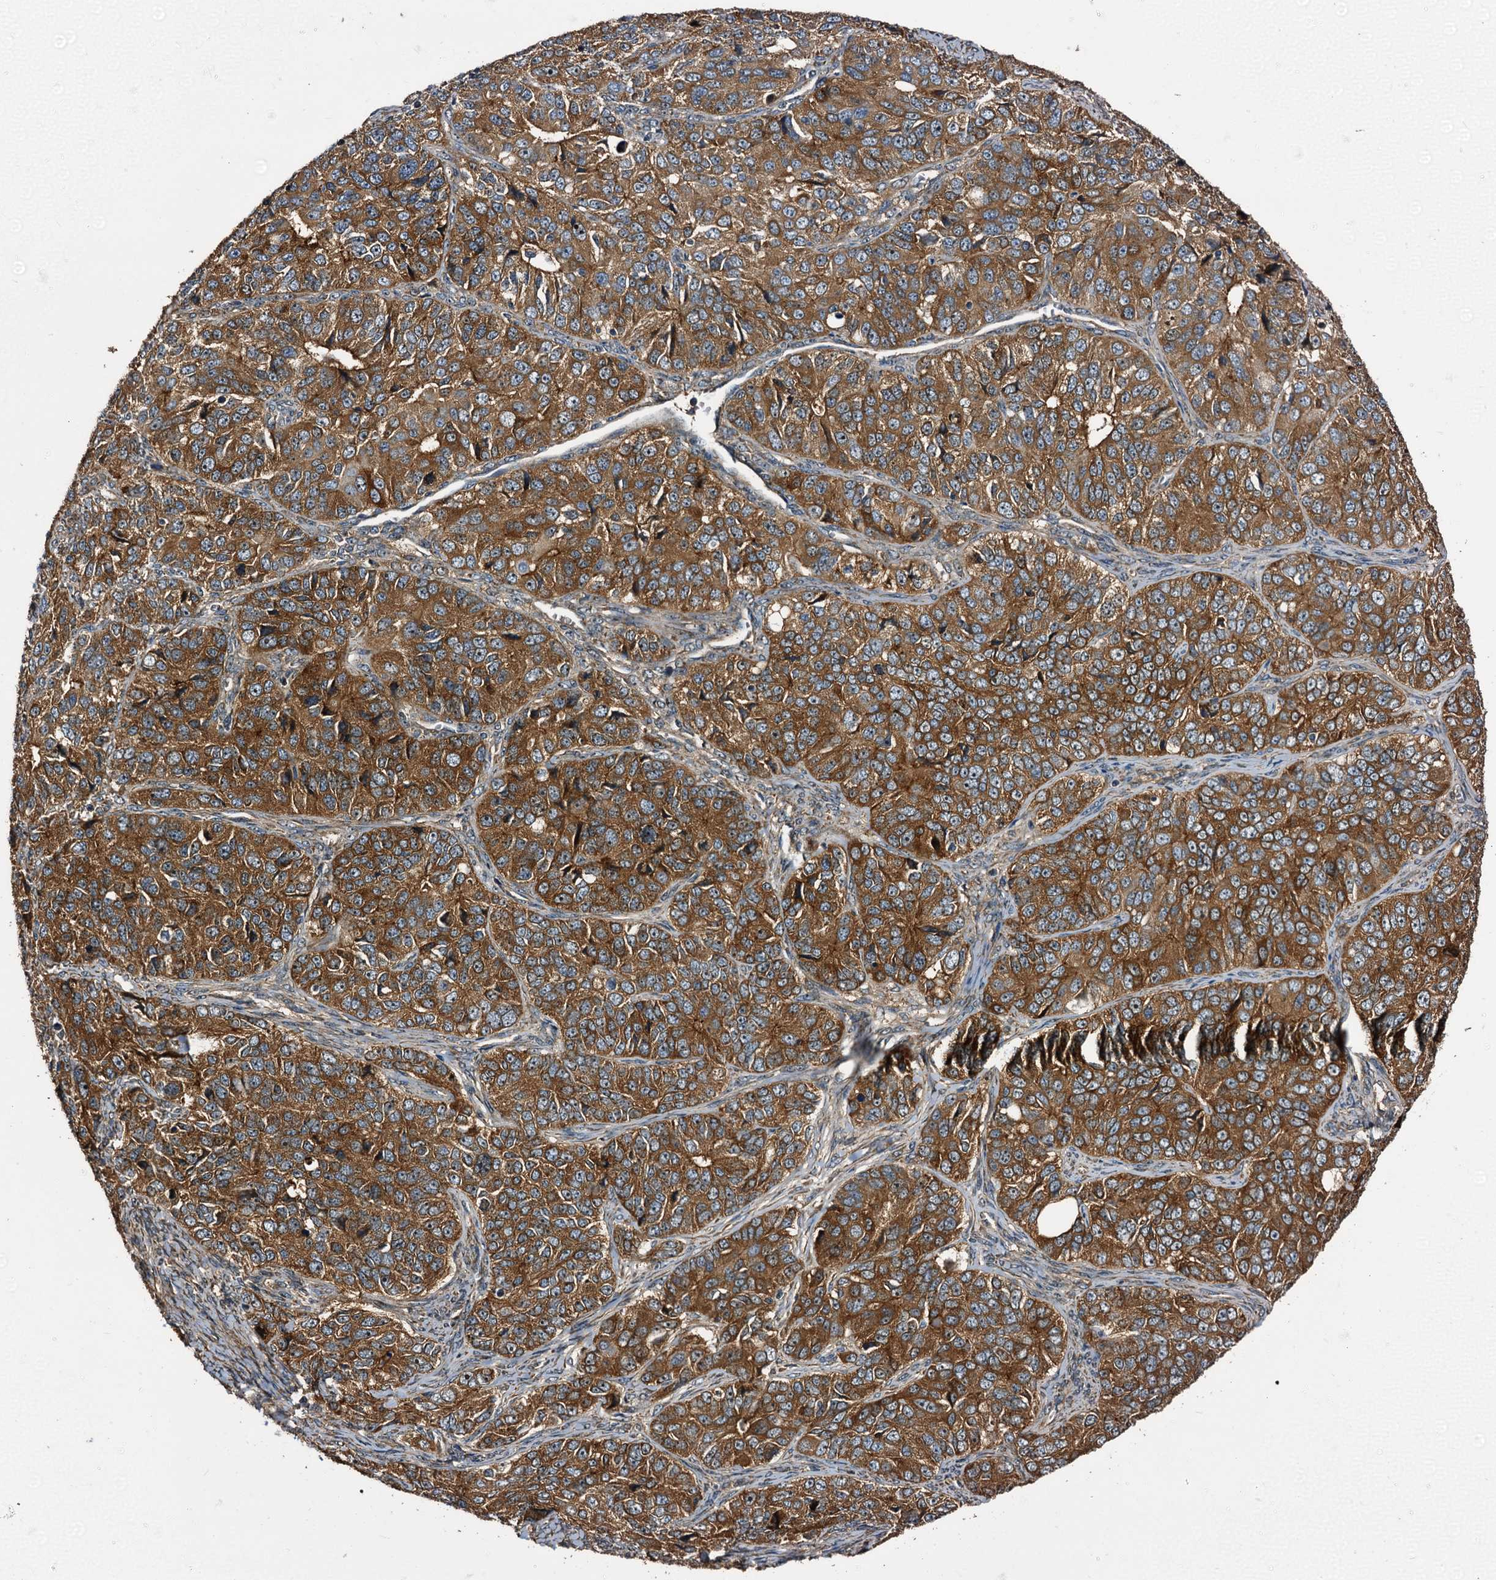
{"staining": {"intensity": "strong", "quantity": ">75%", "location": "cytoplasmic/membranous"}, "tissue": "ovarian cancer", "cell_type": "Tumor cells", "image_type": "cancer", "snomed": [{"axis": "morphology", "description": "Carcinoma, endometroid"}, {"axis": "topography", "description": "Ovary"}], "caption": "Ovarian cancer (endometroid carcinoma) was stained to show a protein in brown. There is high levels of strong cytoplasmic/membranous expression in approximately >75% of tumor cells.", "gene": "PEX5", "patient": {"sex": "female", "age": 51}}